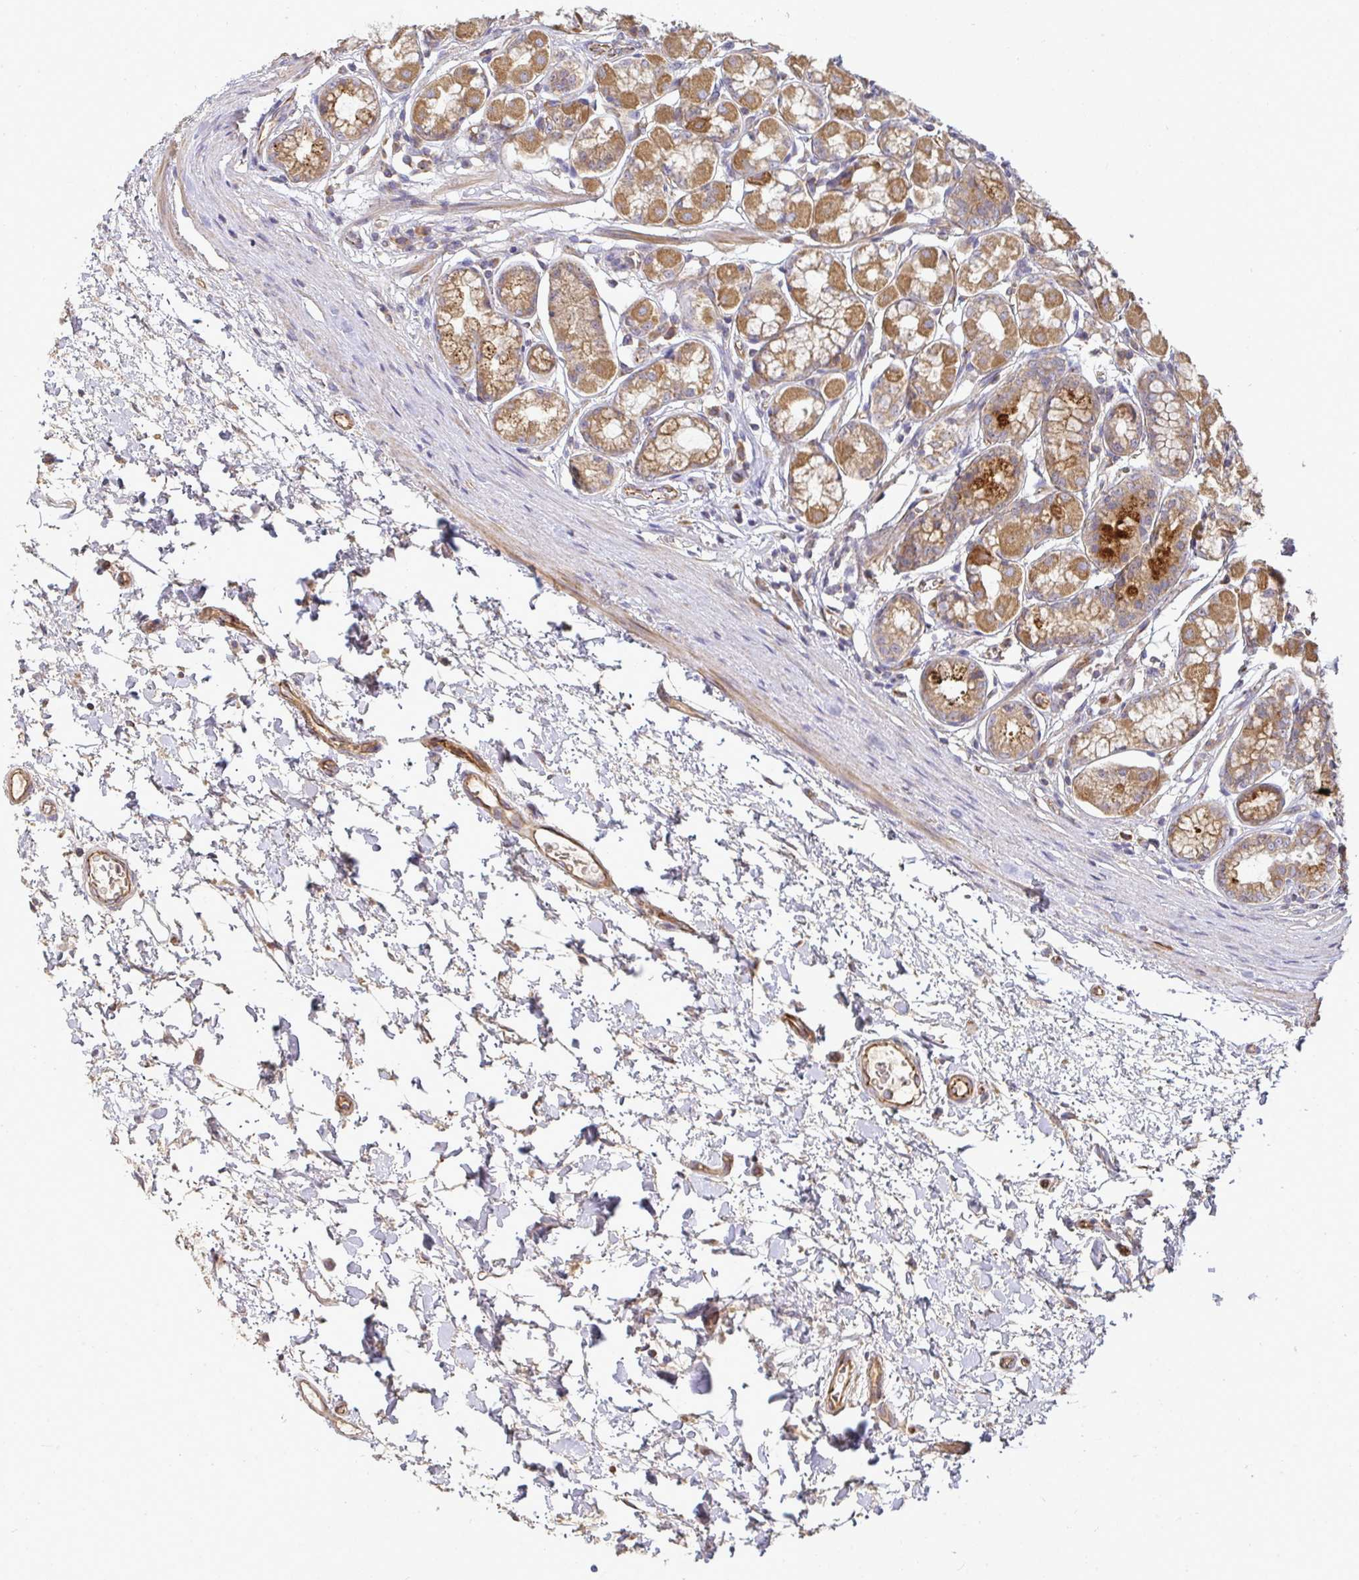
{"staining": {"intensity": "moderate", "quantity": ">75%", "location": "cytoplasmic/membranous"}, "tissue": "stomach", "cell_type": "Glandular cells", "image_type": "normal", "snomed": [{"axis": "morphology", "description": "Normal tissue, NOS"}, {"axis": "topography", "description": "Stomach"}, {"axis": "topography", "description": "Stomach, lower"}], "caption": "This is a micrograph of immunohistochemistry staining of normal stomach, which shows moderate staining in the cytoplasmic/membranous of glandular cells.", "gene": "B4GALT6", "patient": {"sex": "male", "age": 76}}